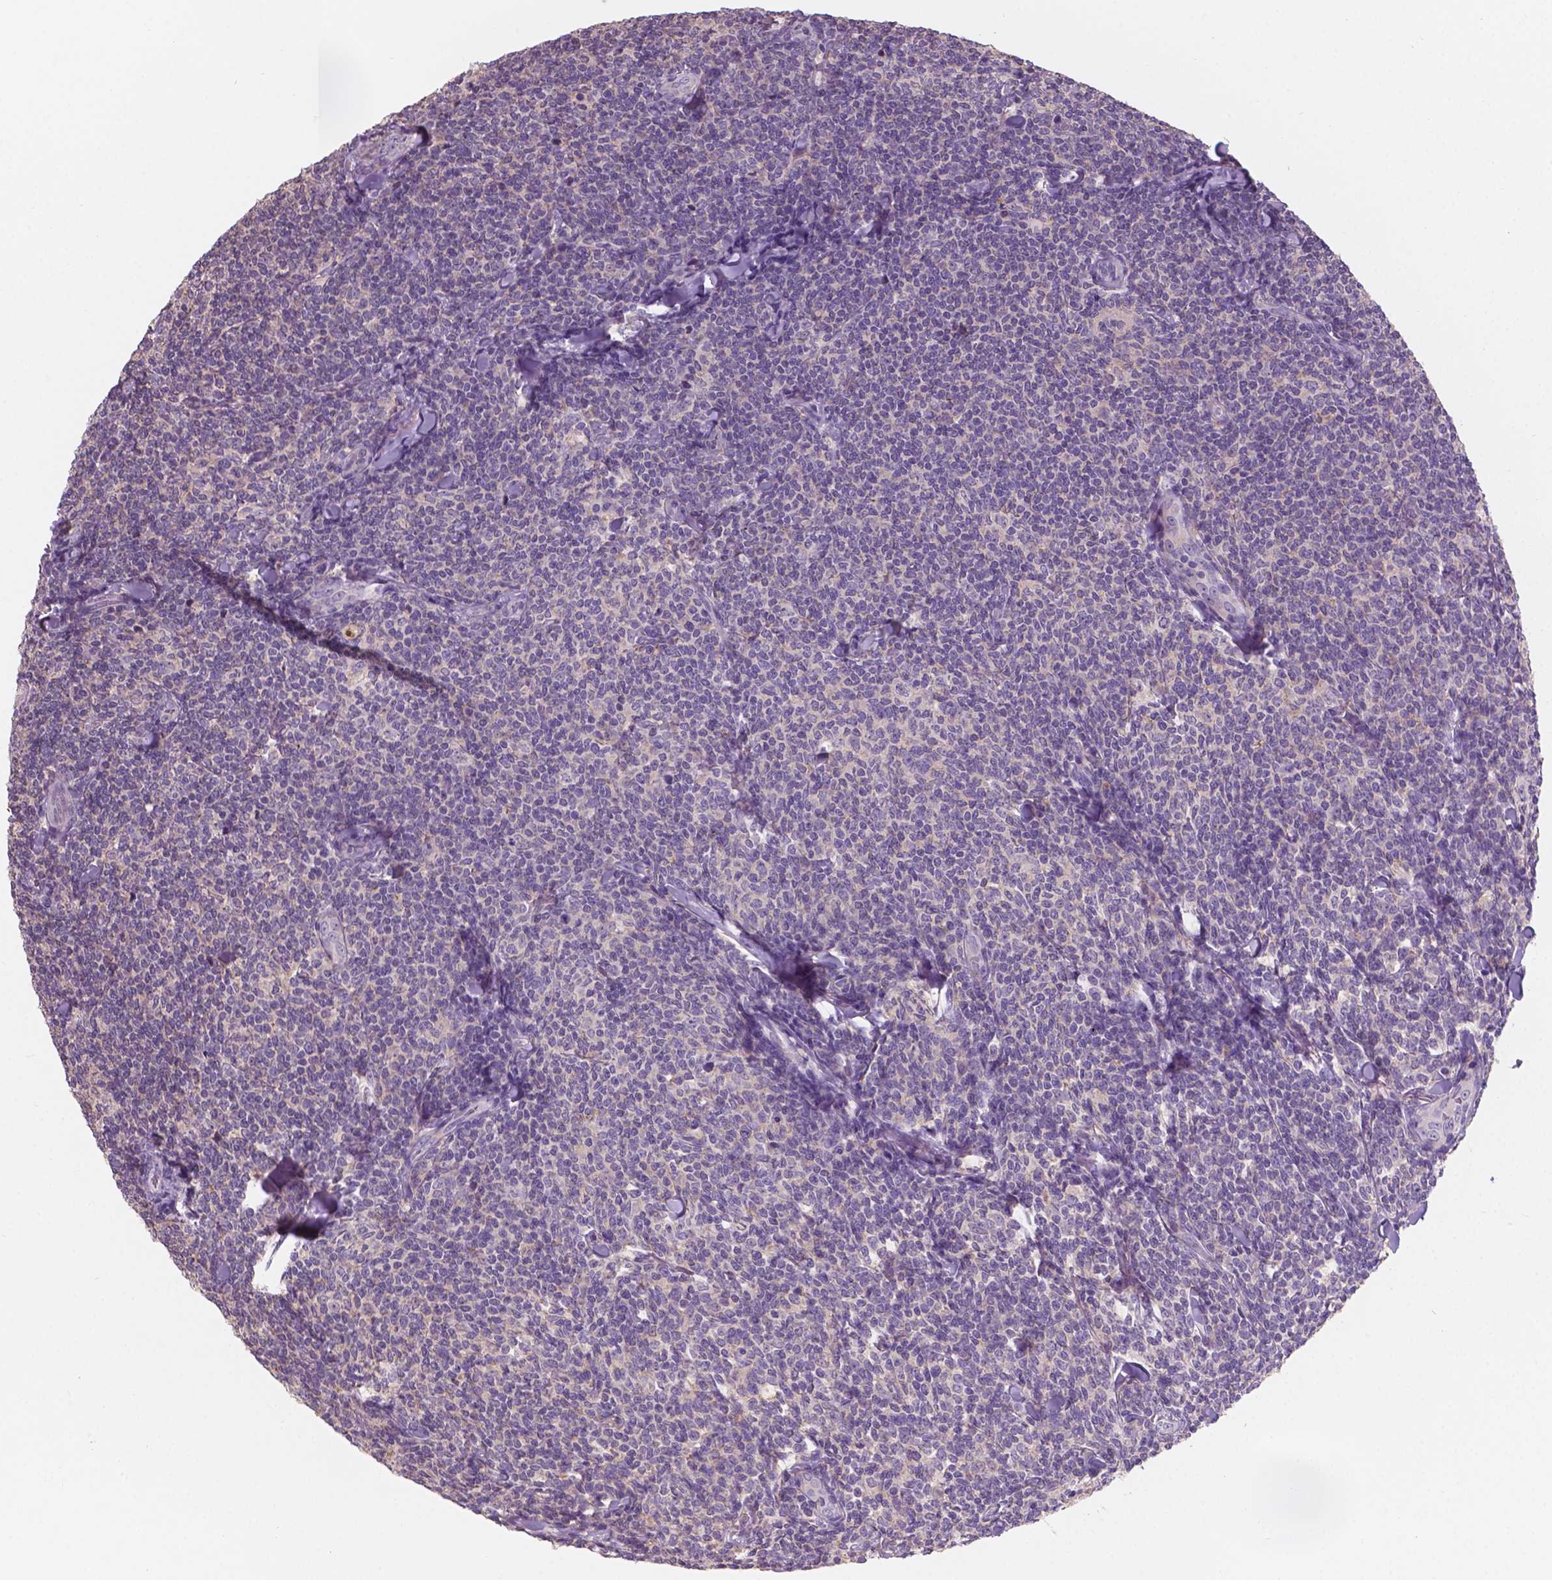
{"staining": {"intensity": "negative", "quantity": "none", "location": "none"}, "tissue": "lymphoma", "cell_type": "Tumor cells", "image_type": "cancer", "snomed": [{"axis": "morphology", "description": "Malignant lymphoma, non-Hodgkin's type, Low grade"}, {"axis": "topography", "description": "Lymph node"}], "caption": "Immunohistochemical staining of lymphoma displays no significant expression in tumor cells.", "gene": "SBSN", "patient": {"sex": "female", "age": 56}}